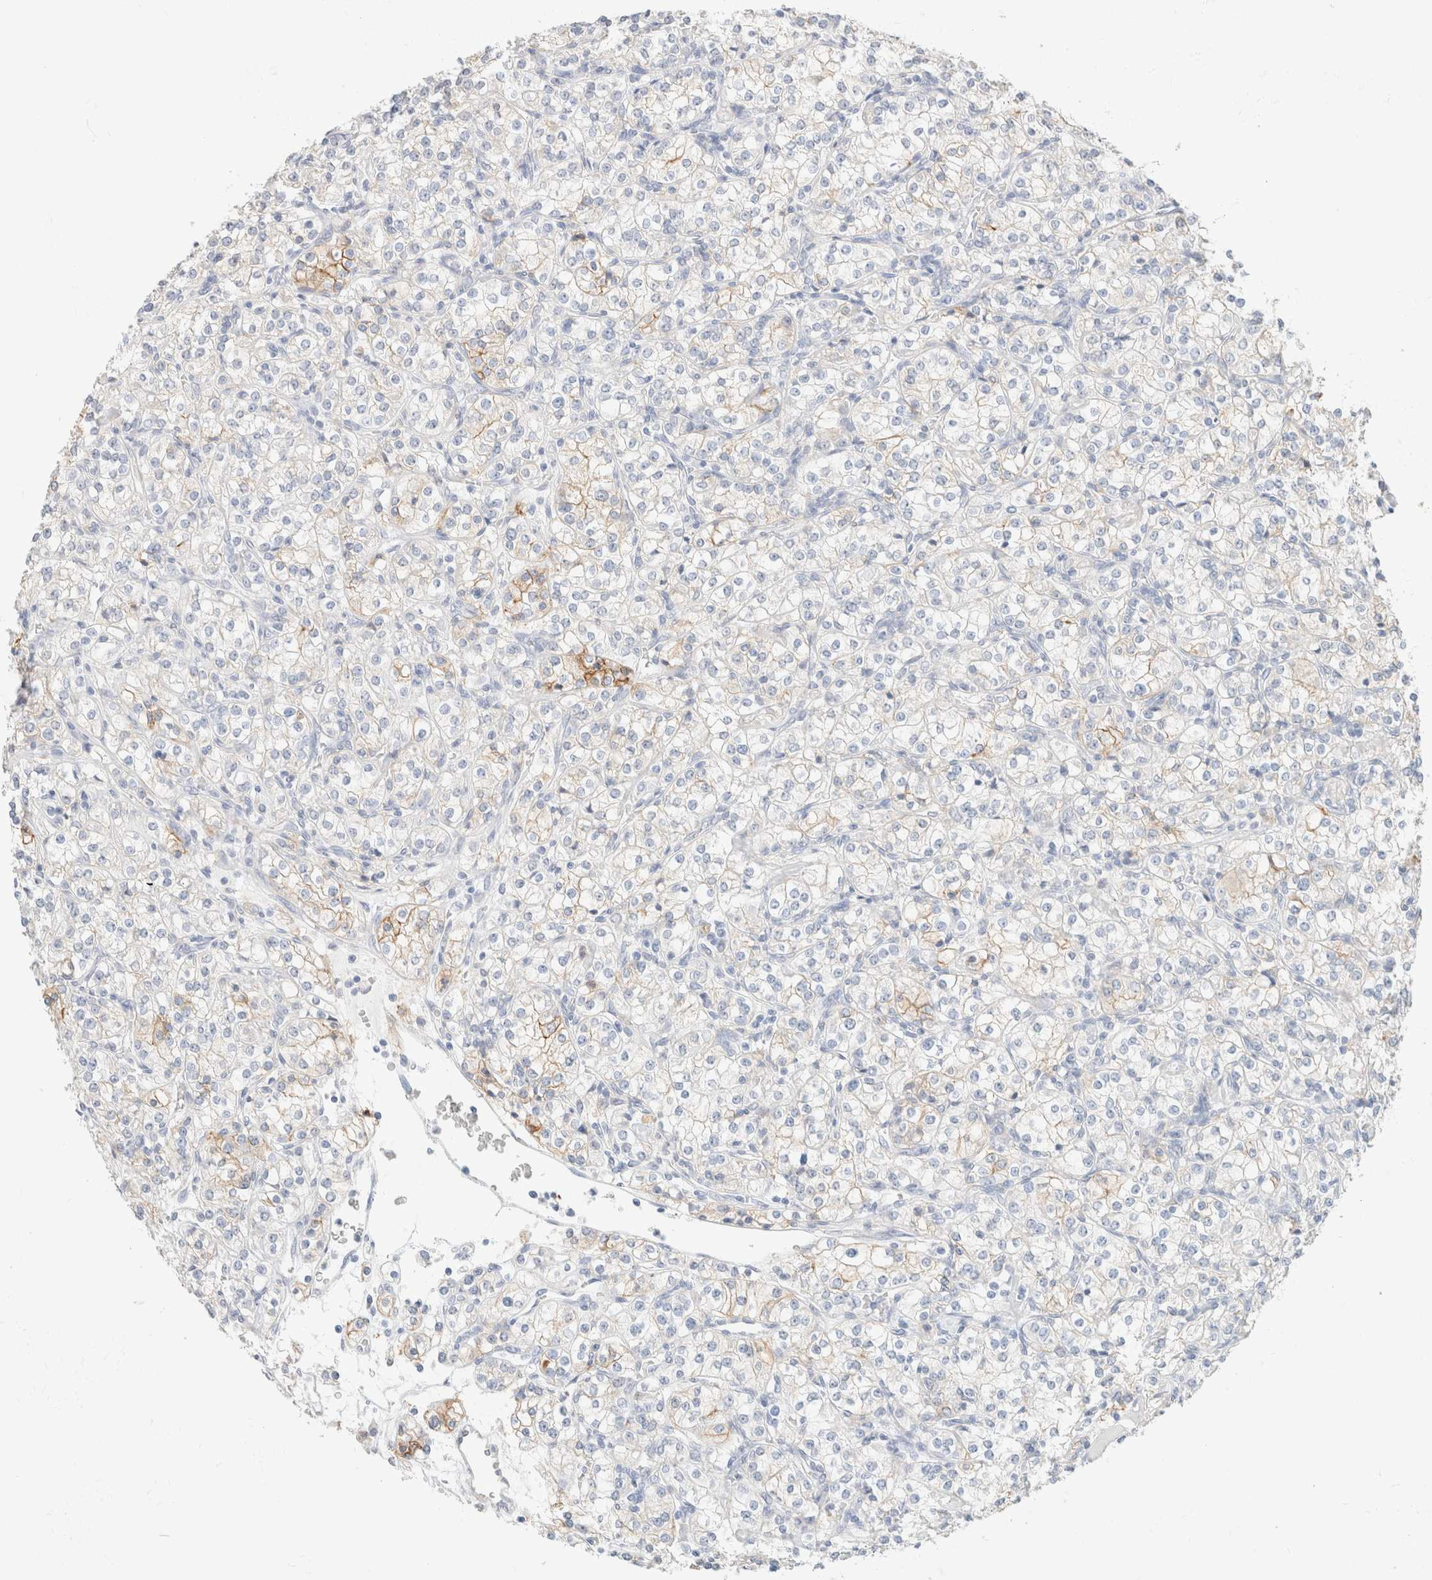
{"staining": {"intensity": "moderate", "quantity": "<25%", "location": "cytoplasmic/membranous"}, "tissue": "renal cancer", "cell_type": "Tumor cells", "image_type": "cancer", "snomed": [{"axis": "morphology", "description": "Adenocarcinoma, NOS"}, {"axis": "topography", "description": "Kidney"}], "caption": "Immunohistochemistry (IHC) staining of adenocarcinoma (renal), which shows low levels of moderate cytoplasmic/membranous staining in about <25% of tumor cells indicating moderate cytoplasmic/membranous protein staining. The staining was performed using DAB (3,3'-diaminobenzidine) (brown) for protein detection and nuclei were counterstained in hematoxylin (blue).", "gene": "CA12", "patient": {"sex": "male", "age": 77}}